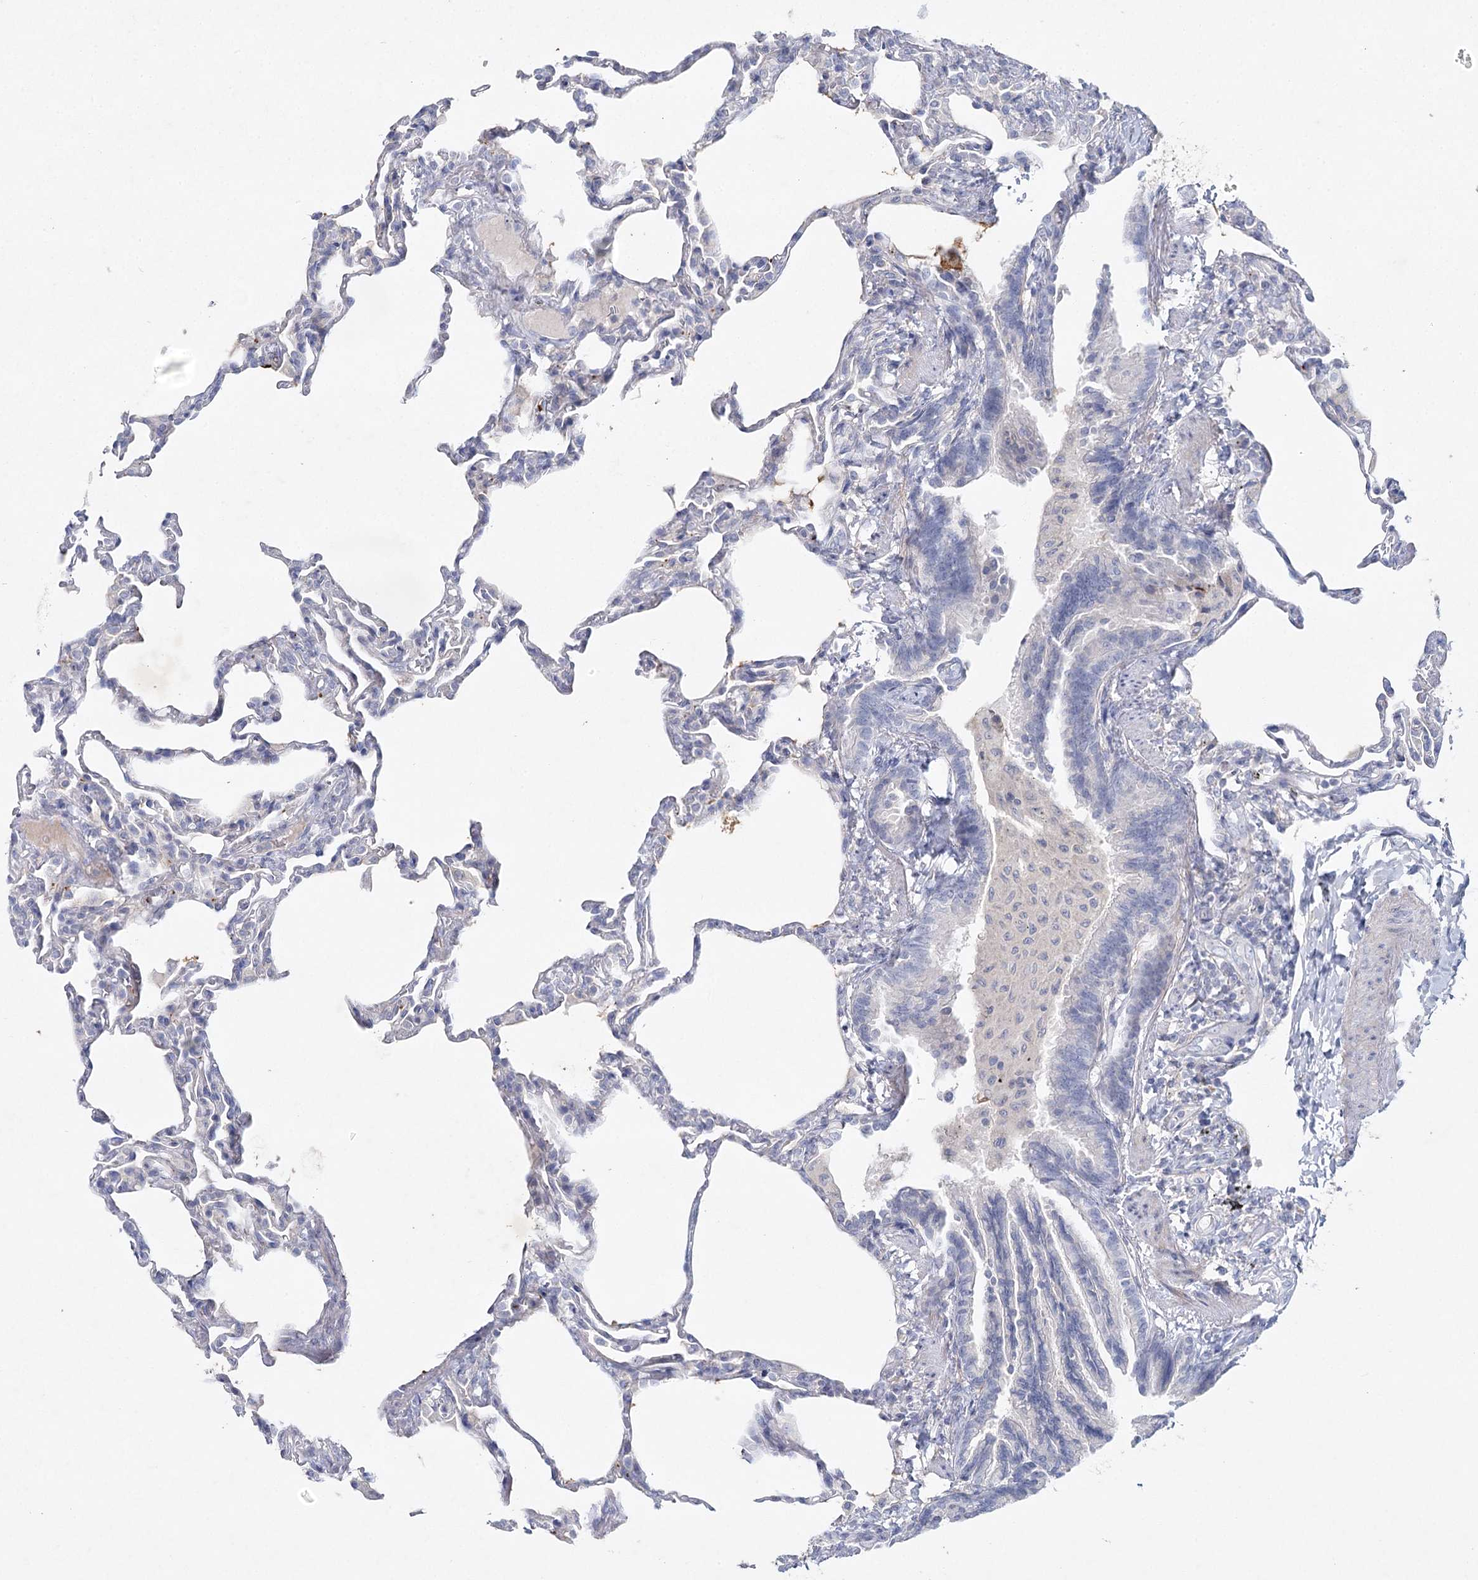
{"staining": {"intensity": "negative", "quantity": "none", "location": "none"}, "tissue": "lung", "cell_type": "Alveolar cells", "image_type": "normal", "snomed": [{"axis": "morphology", "description": "Normal tissue, NOS"}, {"axis": "topography", "description": "Lung"}], "caption": "Immunohistochemistry (IHC) micrograph of unremarkable lung stained for a protein (brown), which displays no positivity in alveolar cells.", "gene": "MAP3K13", "patient": {"sex": "male", "age": 20}}